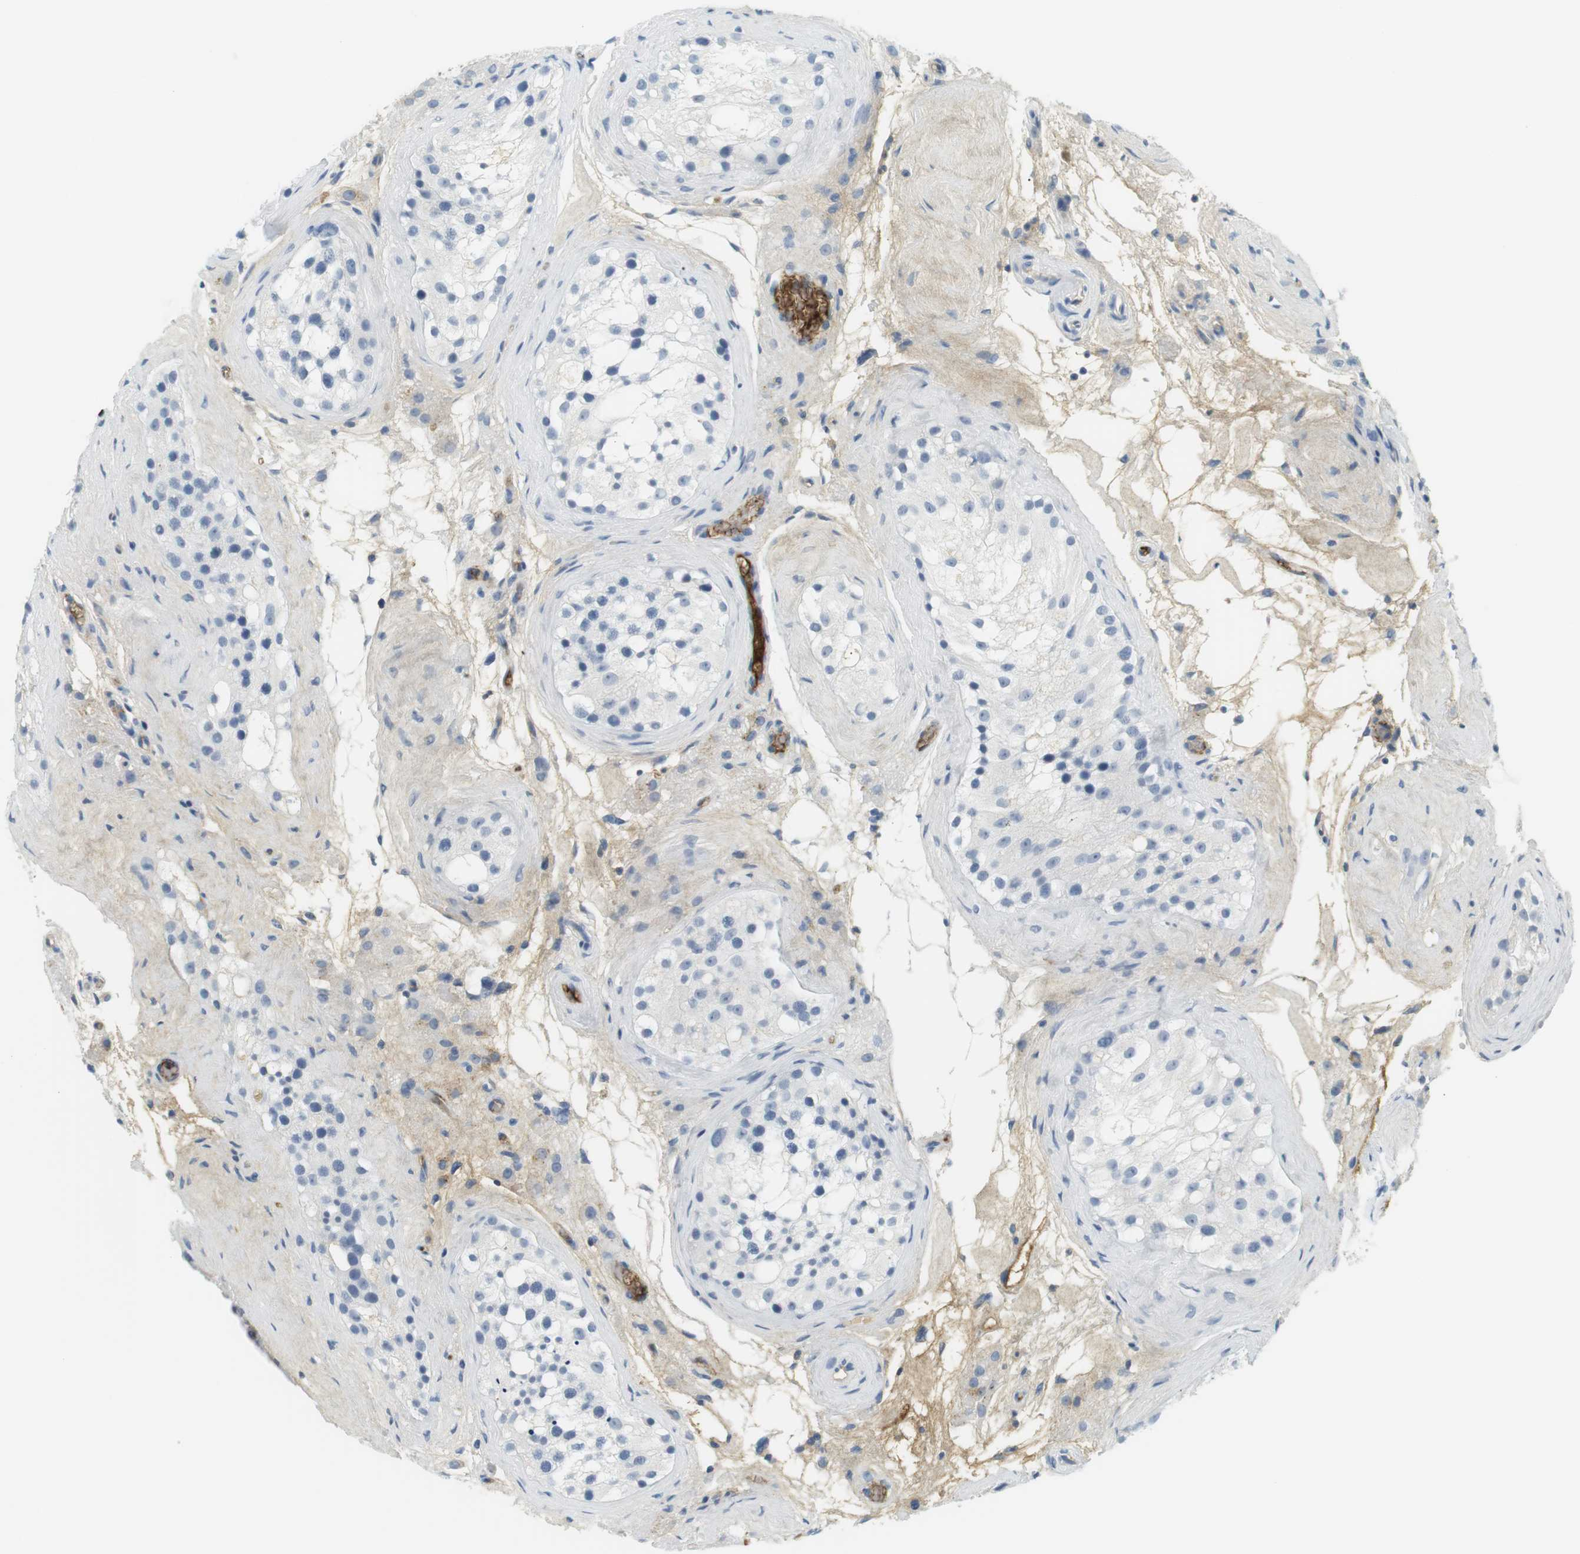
{"staining": {"intensity": "negative", "quantity": "none", "location": "none"}, "tissue": "testis", "cell_type": "Cells in seminiferous ducts", "image_type": "normal", "snomed": [{"axis": "morphology", "description": "Normal tissue, NOS"}, {"axis": "morphology", "description": "Seminoma, NOS"}, {"axis": "topography", "description": "Testis"}], "caption": "Photomicrograph shows no protein positivity in cells in seminiferous ducts of benign testis. (DAB (3,3'-diaminobenzidine) immunohistochemistry, high magnification).", "gene": "APOB", "patient": {"sex": "male", "age": 71}}